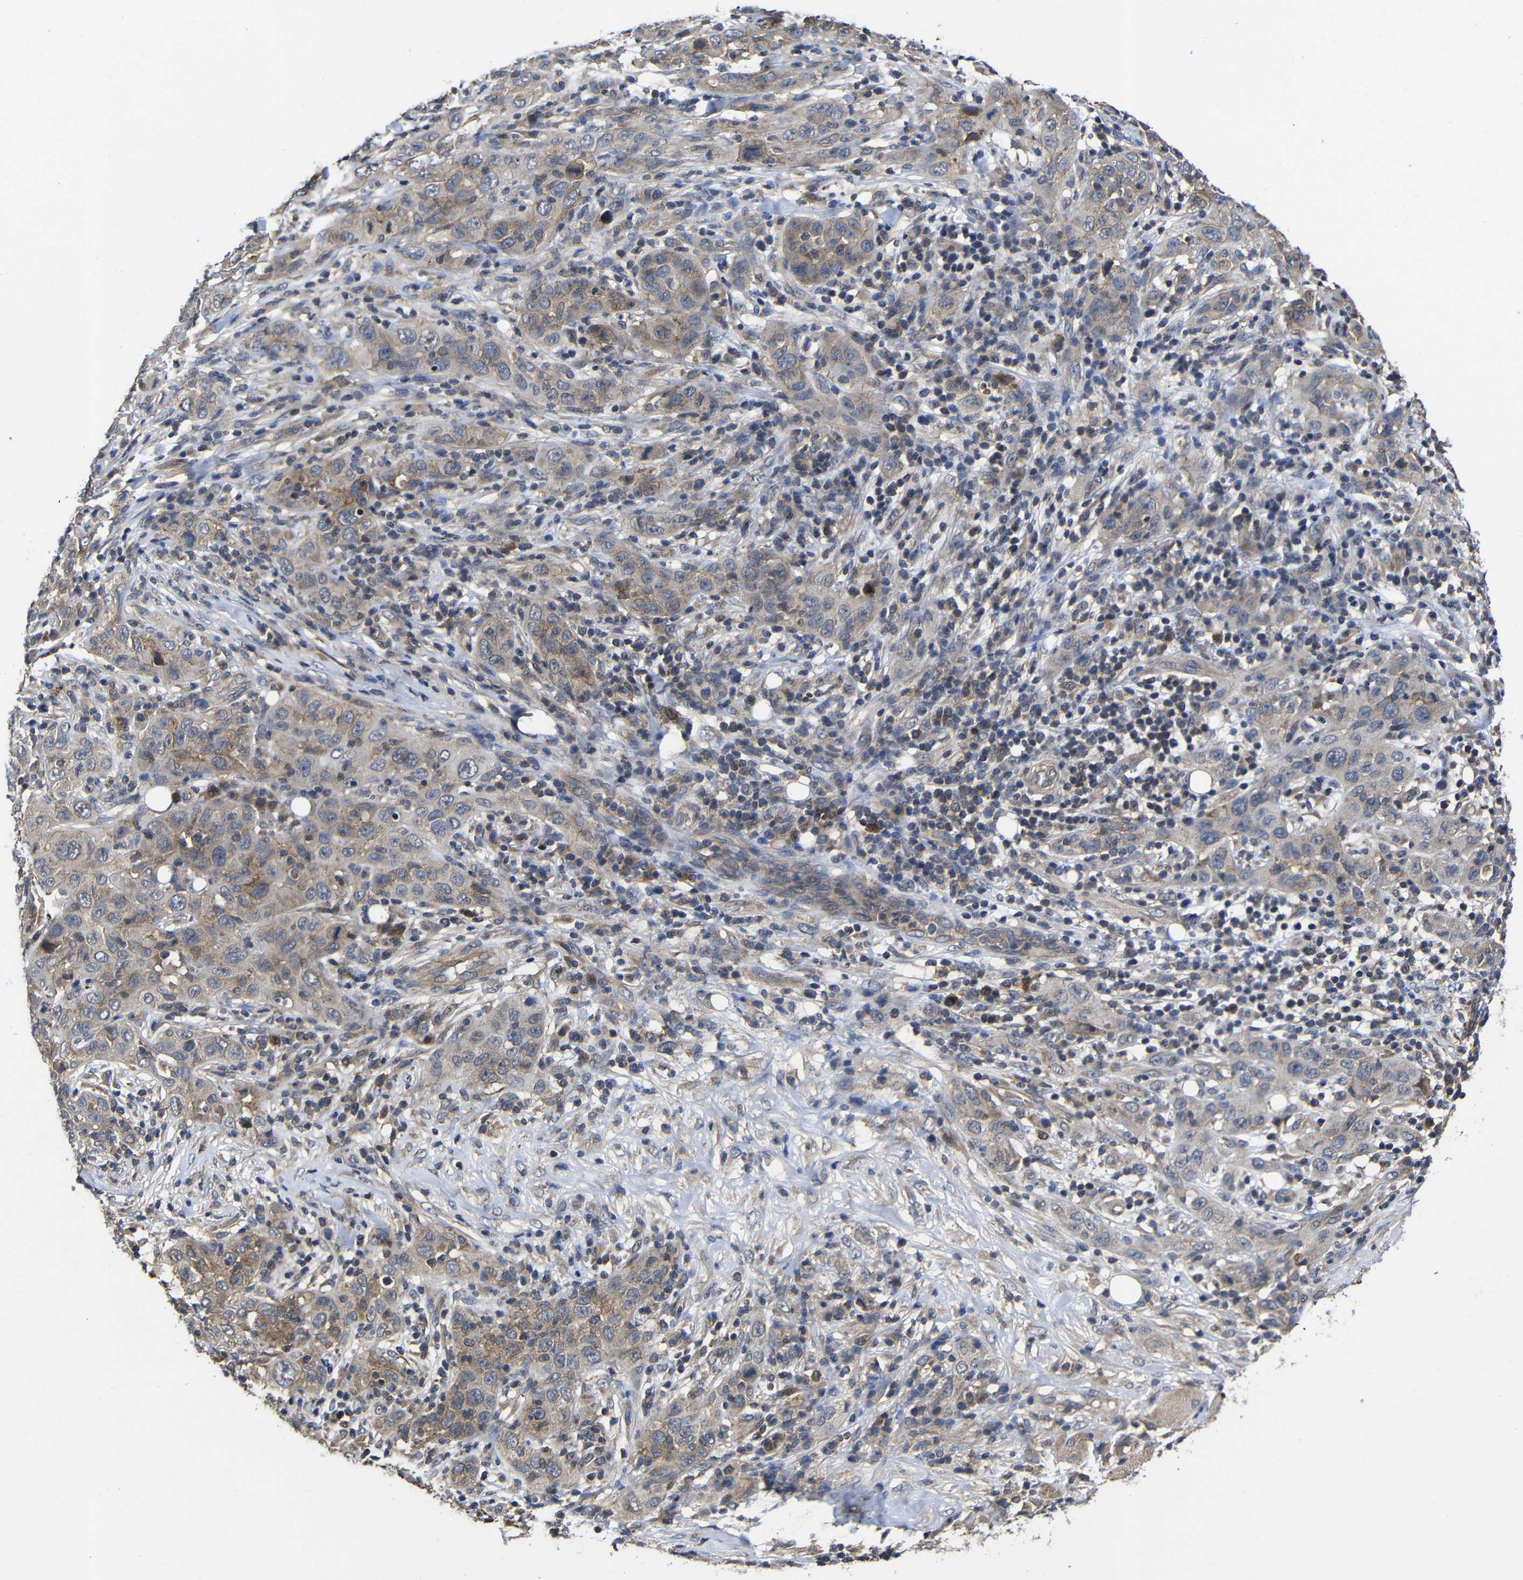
{"staining": {"intensity": "moderate", "quantity": "25%-75%", "location": "cytoplasmic/membranous"}, "tissue": "skin cancer", "cell_type": "Tumor cells", "image_type": "cancer", "snomed": [{"axis": "morphology", "description": "Squamous cell carcinoma, NOS"}, {"axis": "topography", "description": "Skin"}], "caption": "Immunohistochemistry (IHC) staining of skin cancer (squamous cell carcinoma), which displays medium levels of moderate cytoplasmic/membranous staining in about 25%-75% of tumor cells indicating moderate cytoplasmic/membranous protein staining. The staining was performed using DAB (brown) for protein detection and nuclei were counterstained in hematoxylin (blue).", "gene": "LPAR5", "patient": {"sex": "female", "age": 88}}